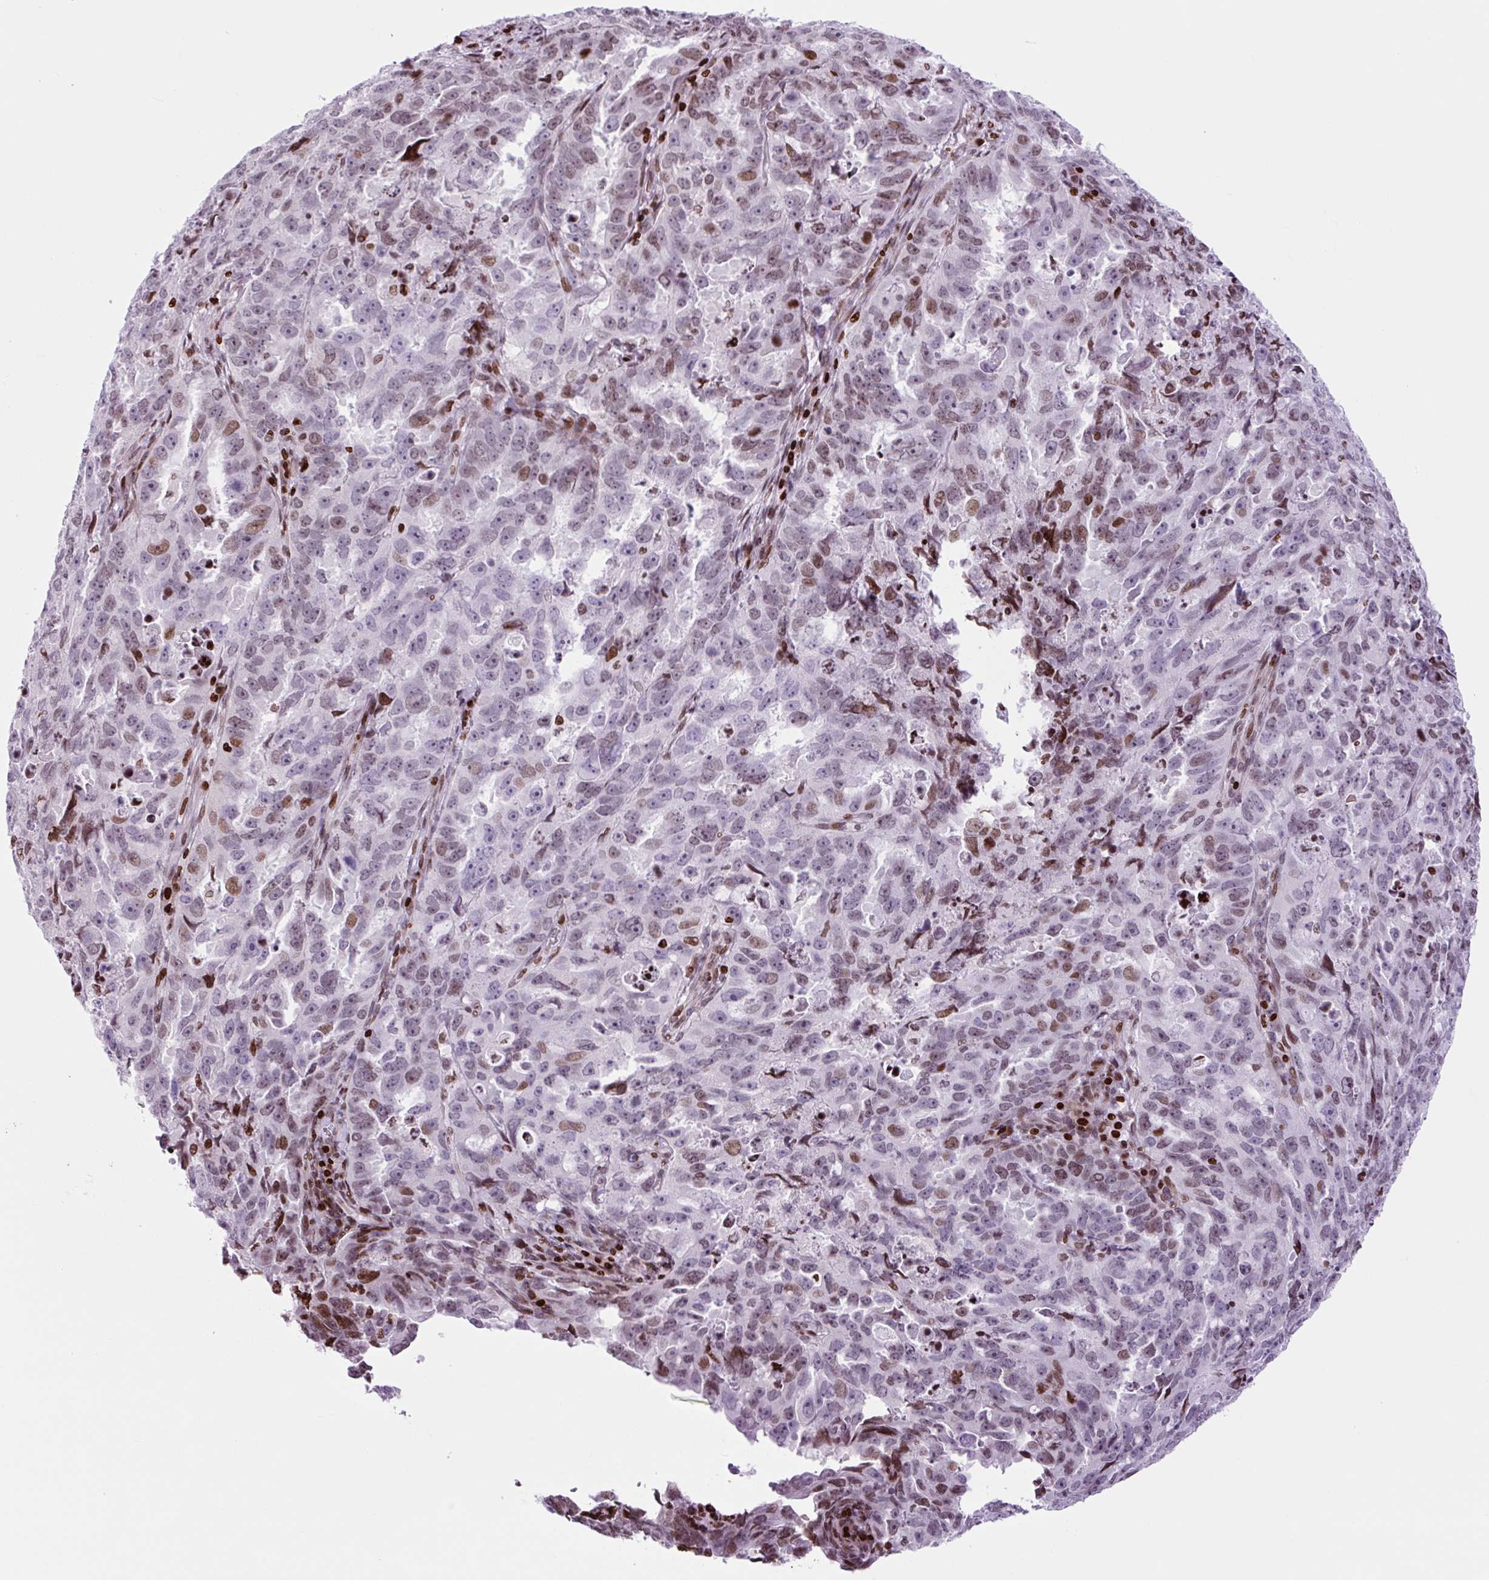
{"staining": {"intensity": "moderate", "quantity": "<25%", "location": "nuclear"}, "tissue": "endometrial cancer", "cell_type": "Tumor cells", "image_type": "cancer", "snomed": [{"axis": "morphology", "description": "Adenocarcinoma, NOS"}, {"axis": "topography", "description": "Endometrium"}], "caption": "Moderate nuclear expression is appreciated in approximately <25% of tumor cells in adenocarcinoma (endometrial).", "gene": "H1-3", "patient": {"sex": "female", "age": 65}}